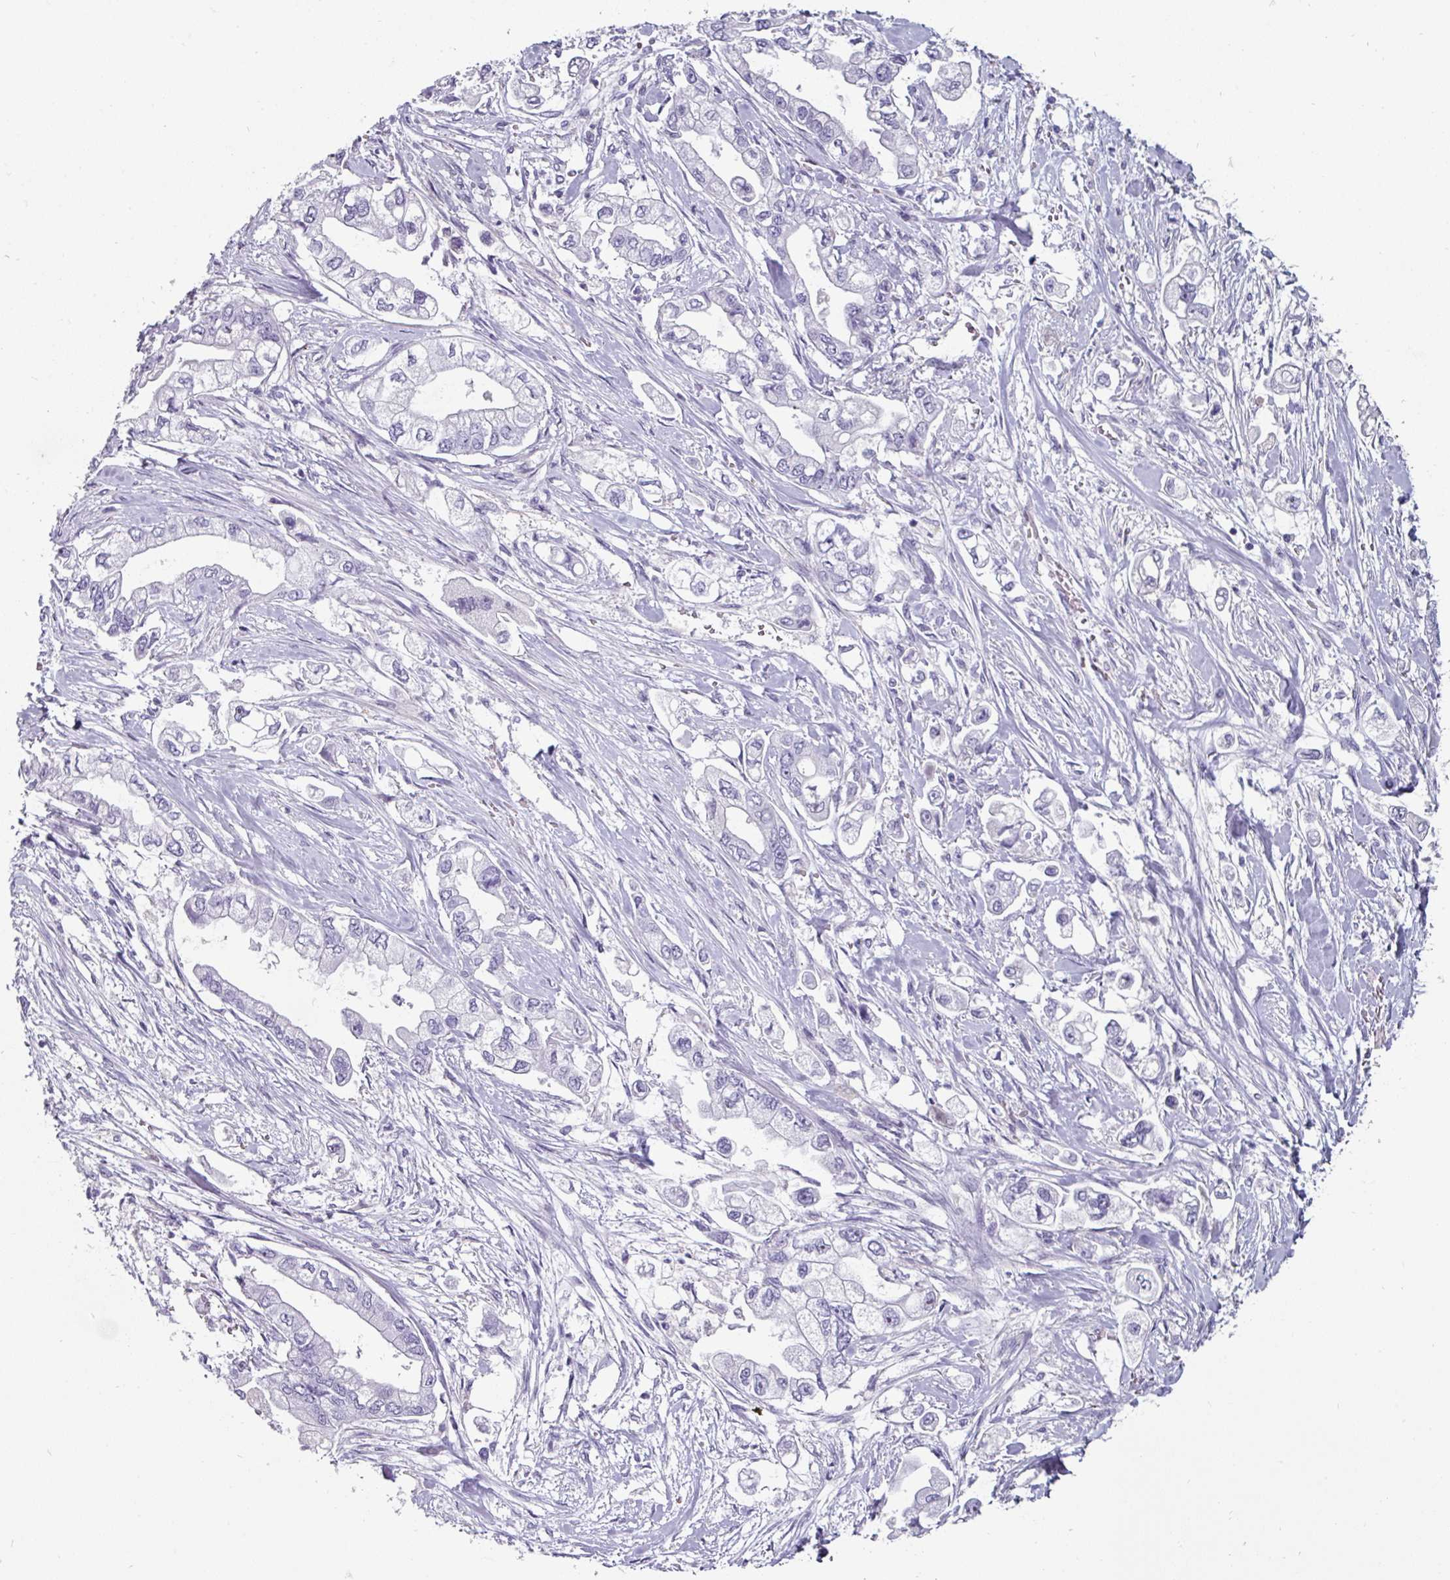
{"staining": {"intensity": "negative", "quantity": "none", "location": "none"}, "tissue": "stomach cancer", "cell_type": "Tumor cells", "image_type": "cancer", "snomed": [{"axis": "morphology", "description": "Adenocarcinoma, NOS"}, {"axis": "topography", "description": "Stomach"}], "caption": "Tumor cells show no significant protein staining in stomach adenocarcinoma.", "gene": "EYA3", "patient": {"sex": "male", "age": 62}}